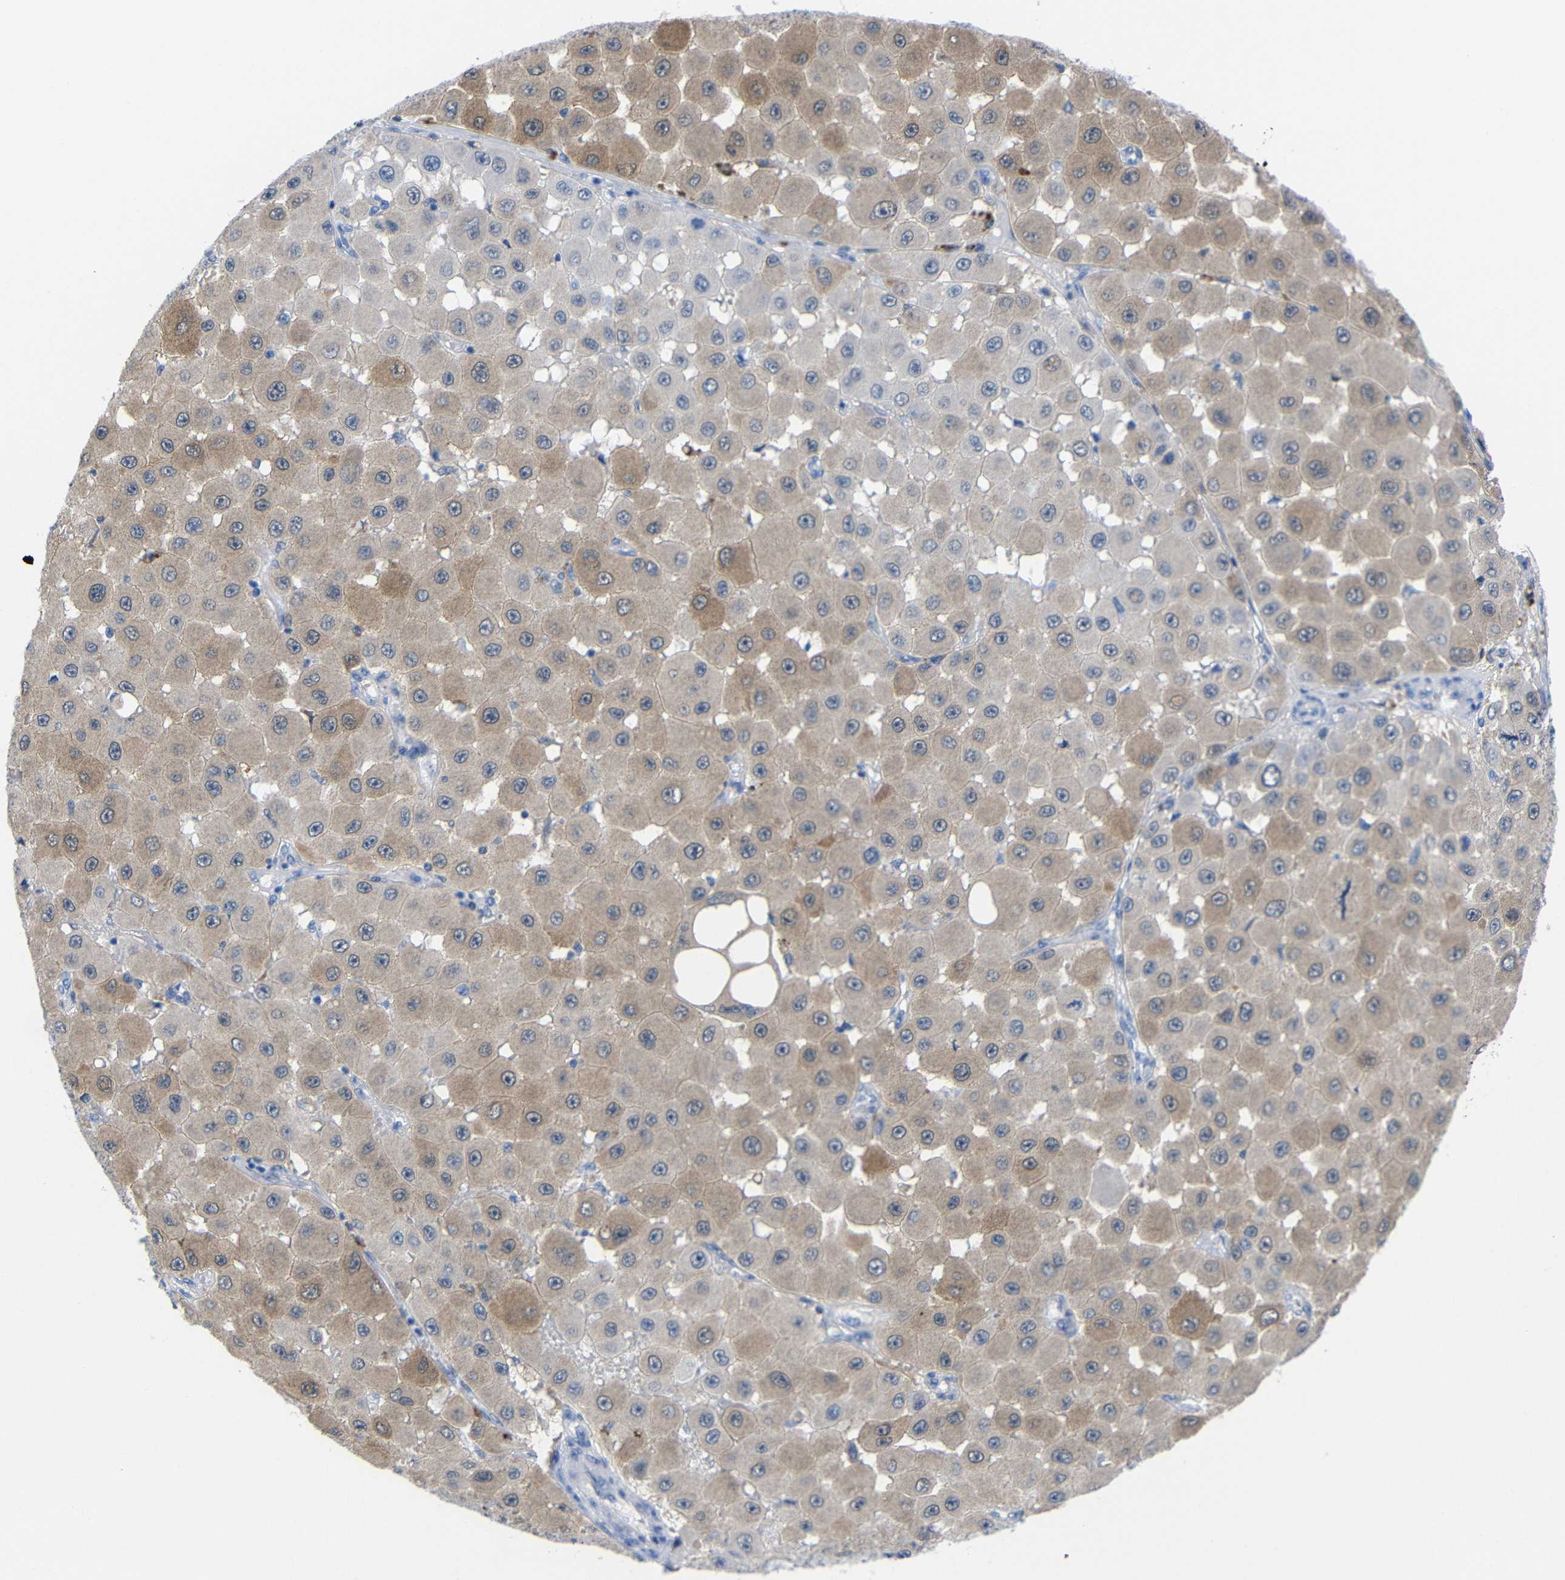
{"staining": {"intensity": "moderate", "quantity": ">75%", "location": "cytoplasmic/membranous"}, "tissue": "melanoma", "cell_type": "Tumor cells", "image_type": "cancer", "snomed": [{"axis": "morphology", "description": "Malignant melanoma, NOS"}, {"axis": "topography", "description": "Skin"}], "caption": "High-magnification brightfield microscopy of melanoma stained with DAB (3,3'-diaminobenzidine) (brown) and counterstained with hematoxylin (blue). tumor cells exhibit moderate cytoplasmic/membranous positivity is identified in approximately>75% of cells.", "gene": "PEBP1", "patient": {"sex": "female", "age": 81}}